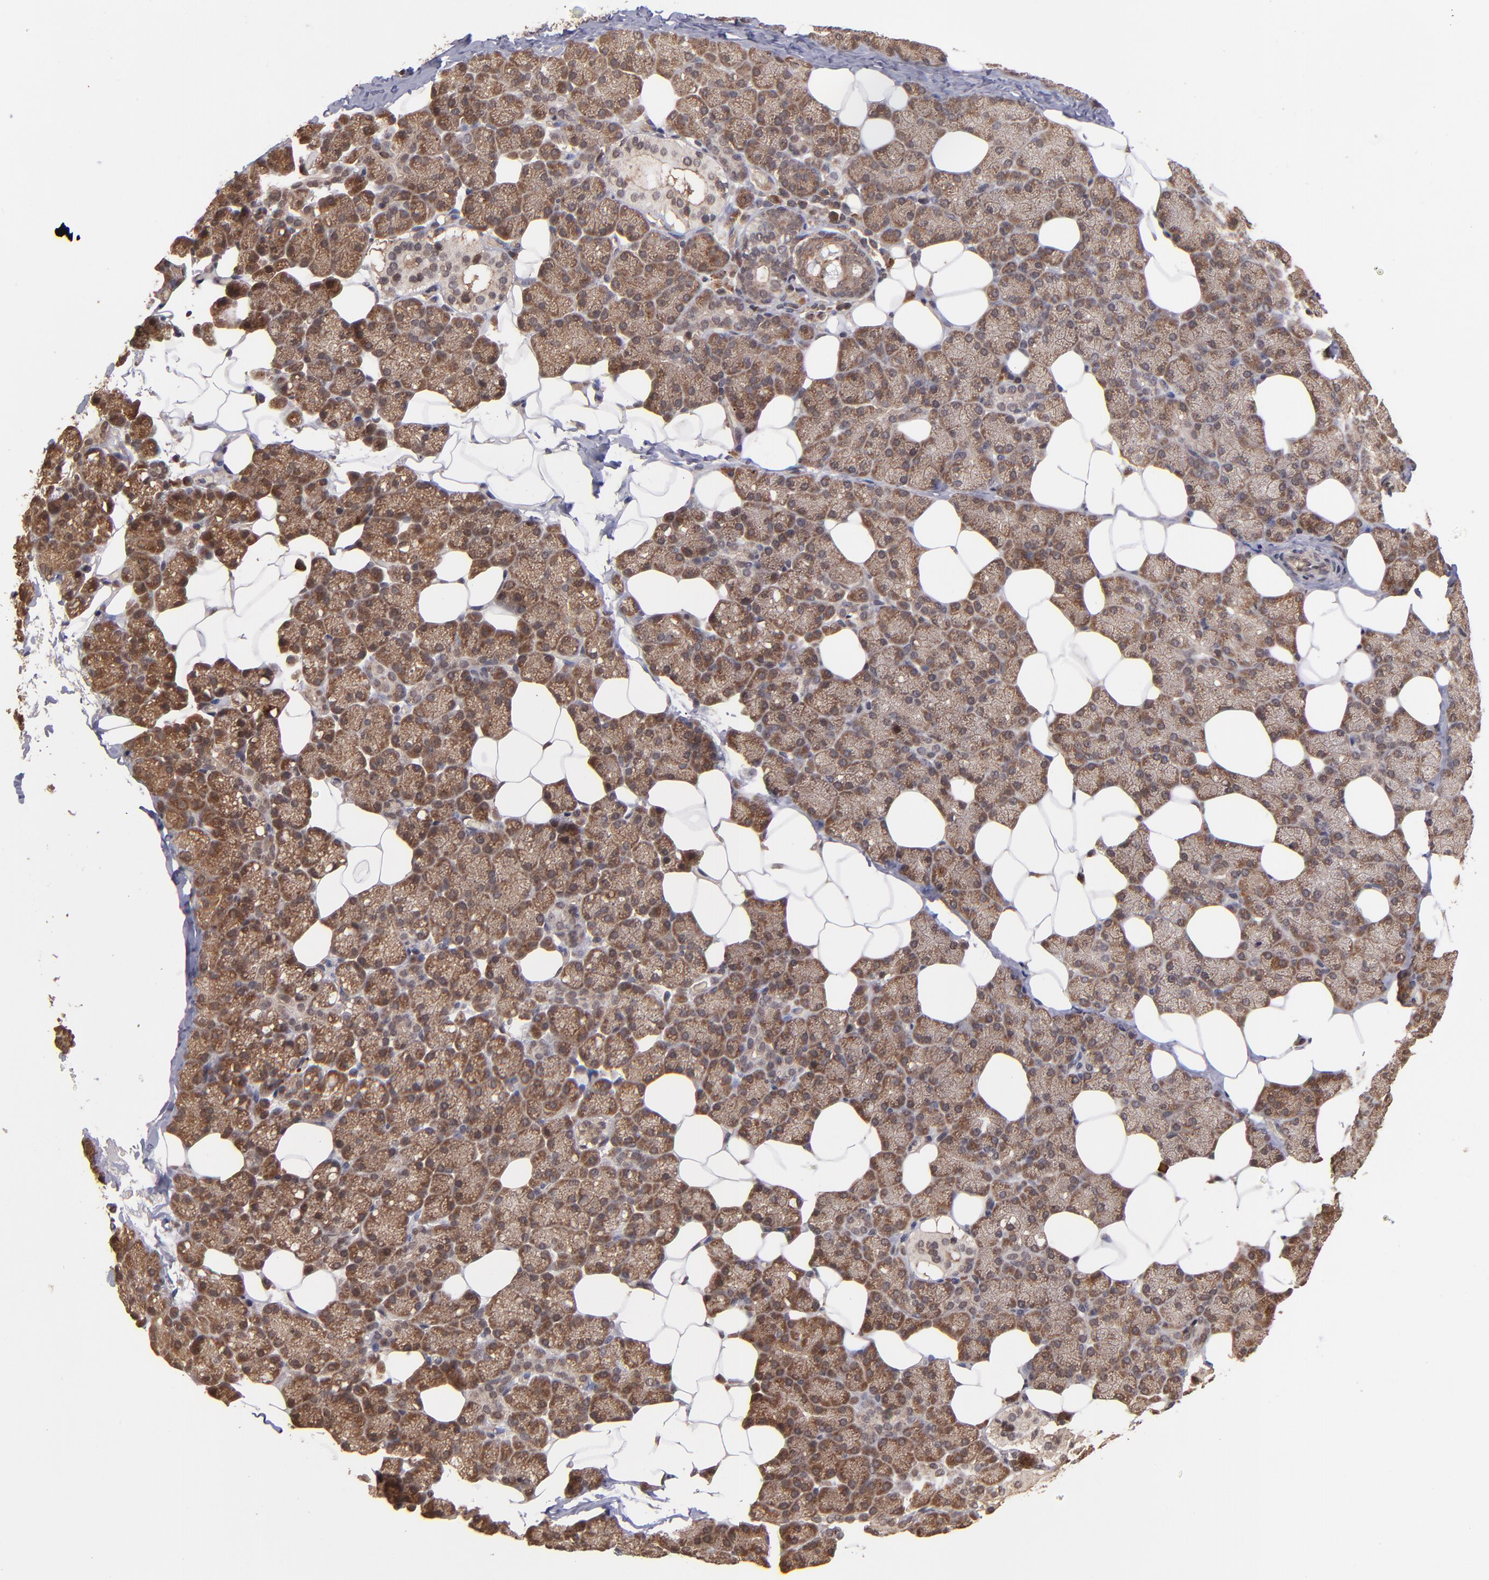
{"staining": {"intensity": "moderate", "quantity": ">75%", "location": "cytoplasmic/membranous"}, "tissue": "salivary gland", "cell_type": "Glandular cells", "image_type": "normal", "snomed": [{"axis": "morphology", "description": "Normal tissue, NOS"}, {"axis": "topography", "description": "Lymph node"}, {"axis": "topography", "description": "Salivary gland"}], "caption": "Immunohistochemistry (DAB) staining of benign human salivary gland reveals moderate cytoplasmic/membranous protein positivity in about >75% of glandular cells. (Stains: DAB in brown, nuclei in blue, Microscopy: brightfield microscopy at high magnification).", "gene": "NFE2L2", "patient": {"sex": "male", "age": 8}}